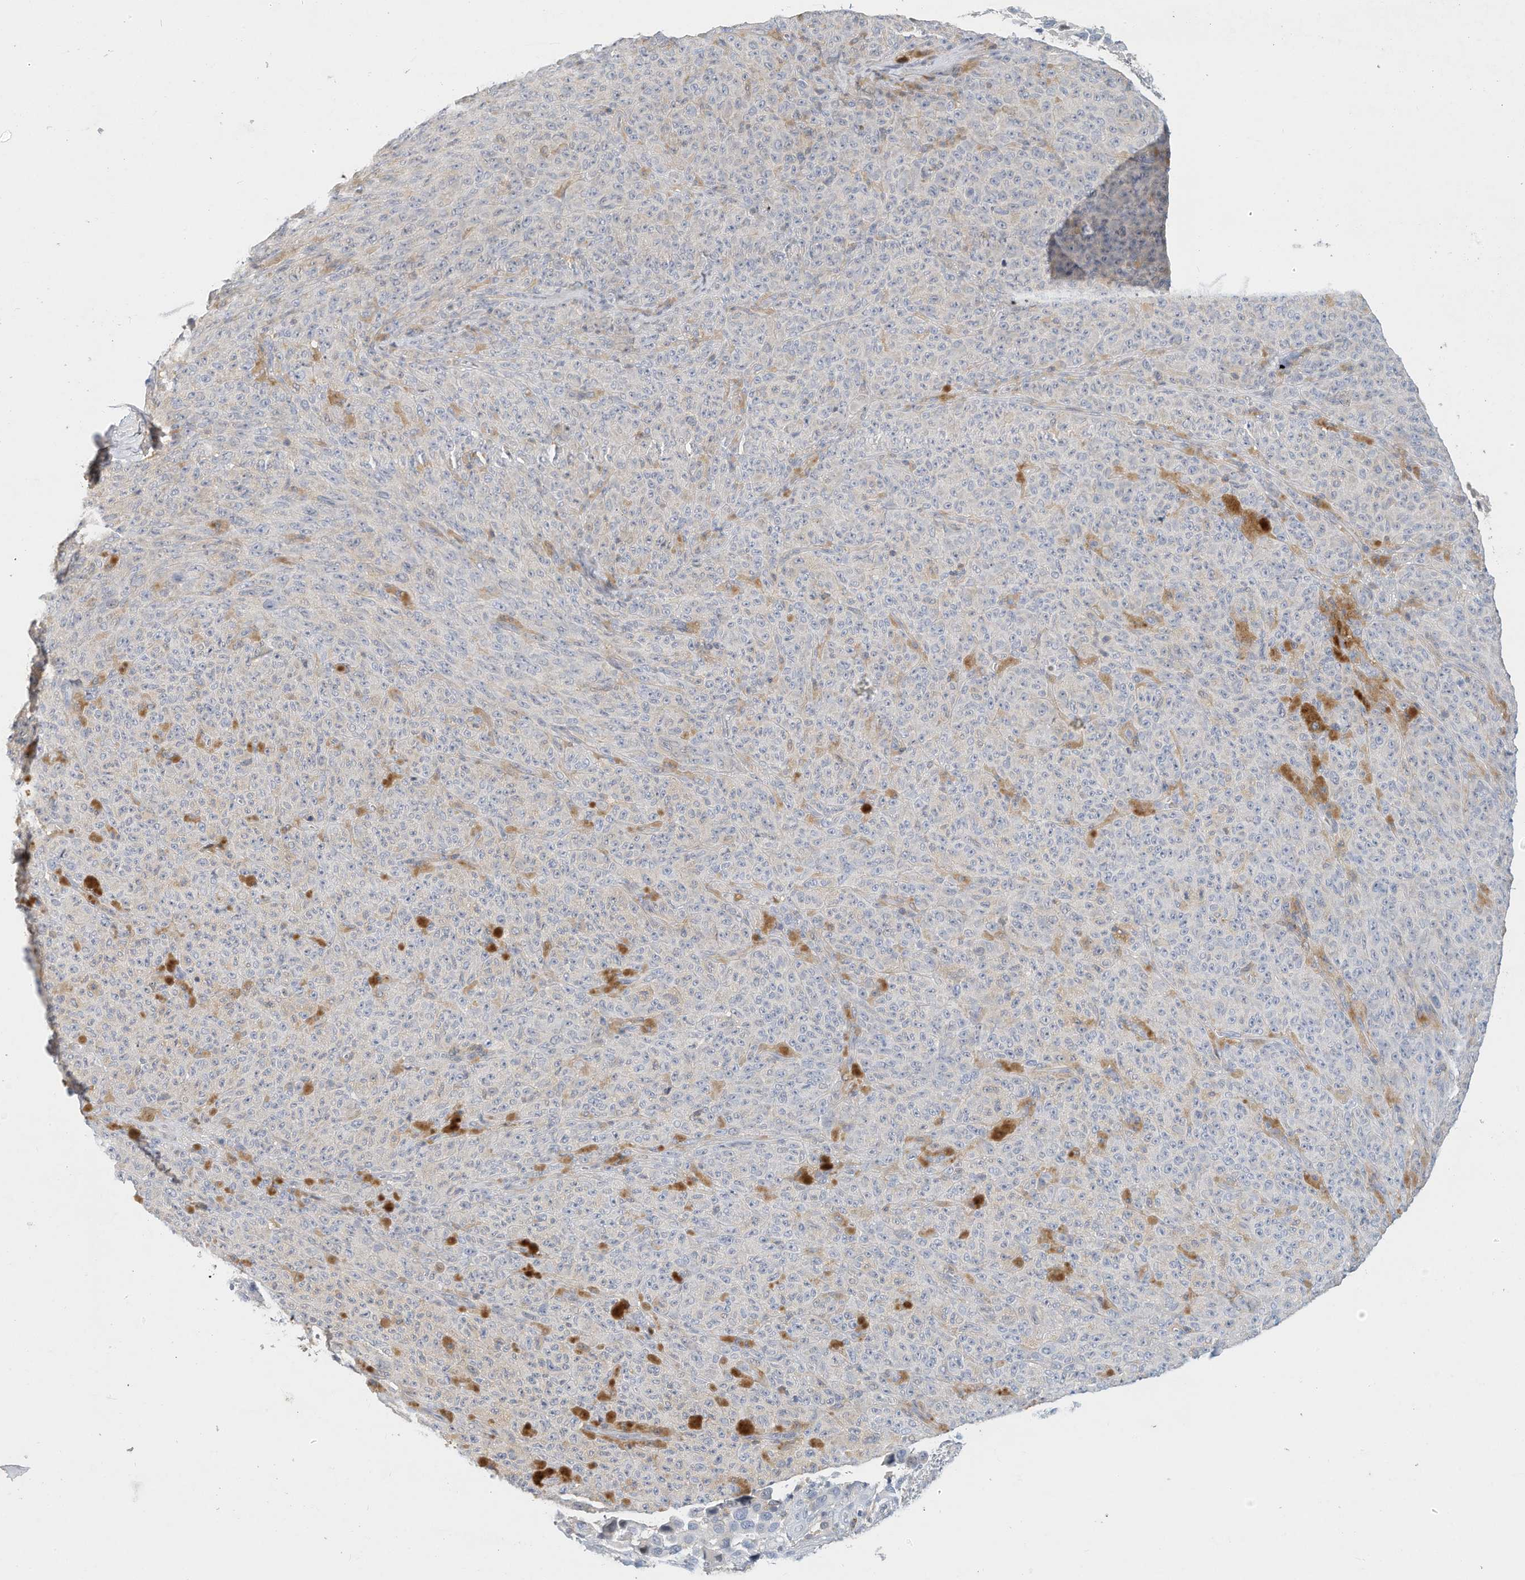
{"staining": {"intensity": "negative", "quantity": "none", "location": "none"}, "tissue": "melanoma", "cell_type": "Tumor cells", "image_type": "cancer", "snomed": [{"axis": "morphology", "description": "Malignant melanoma, NOS"}, {"axis": "topography", "description": "Skin"}], "caption": "Immunohistochemical staining of human melanoma reveals no significant positivity in tumor cells. (Stains: DAB immunohistochemistry with hematoxylin counter stain, Microscopy: brightfield microscopy at high magnification).", "gene": "MICAL1", "patient": {"sex": "female", "age": 82}}